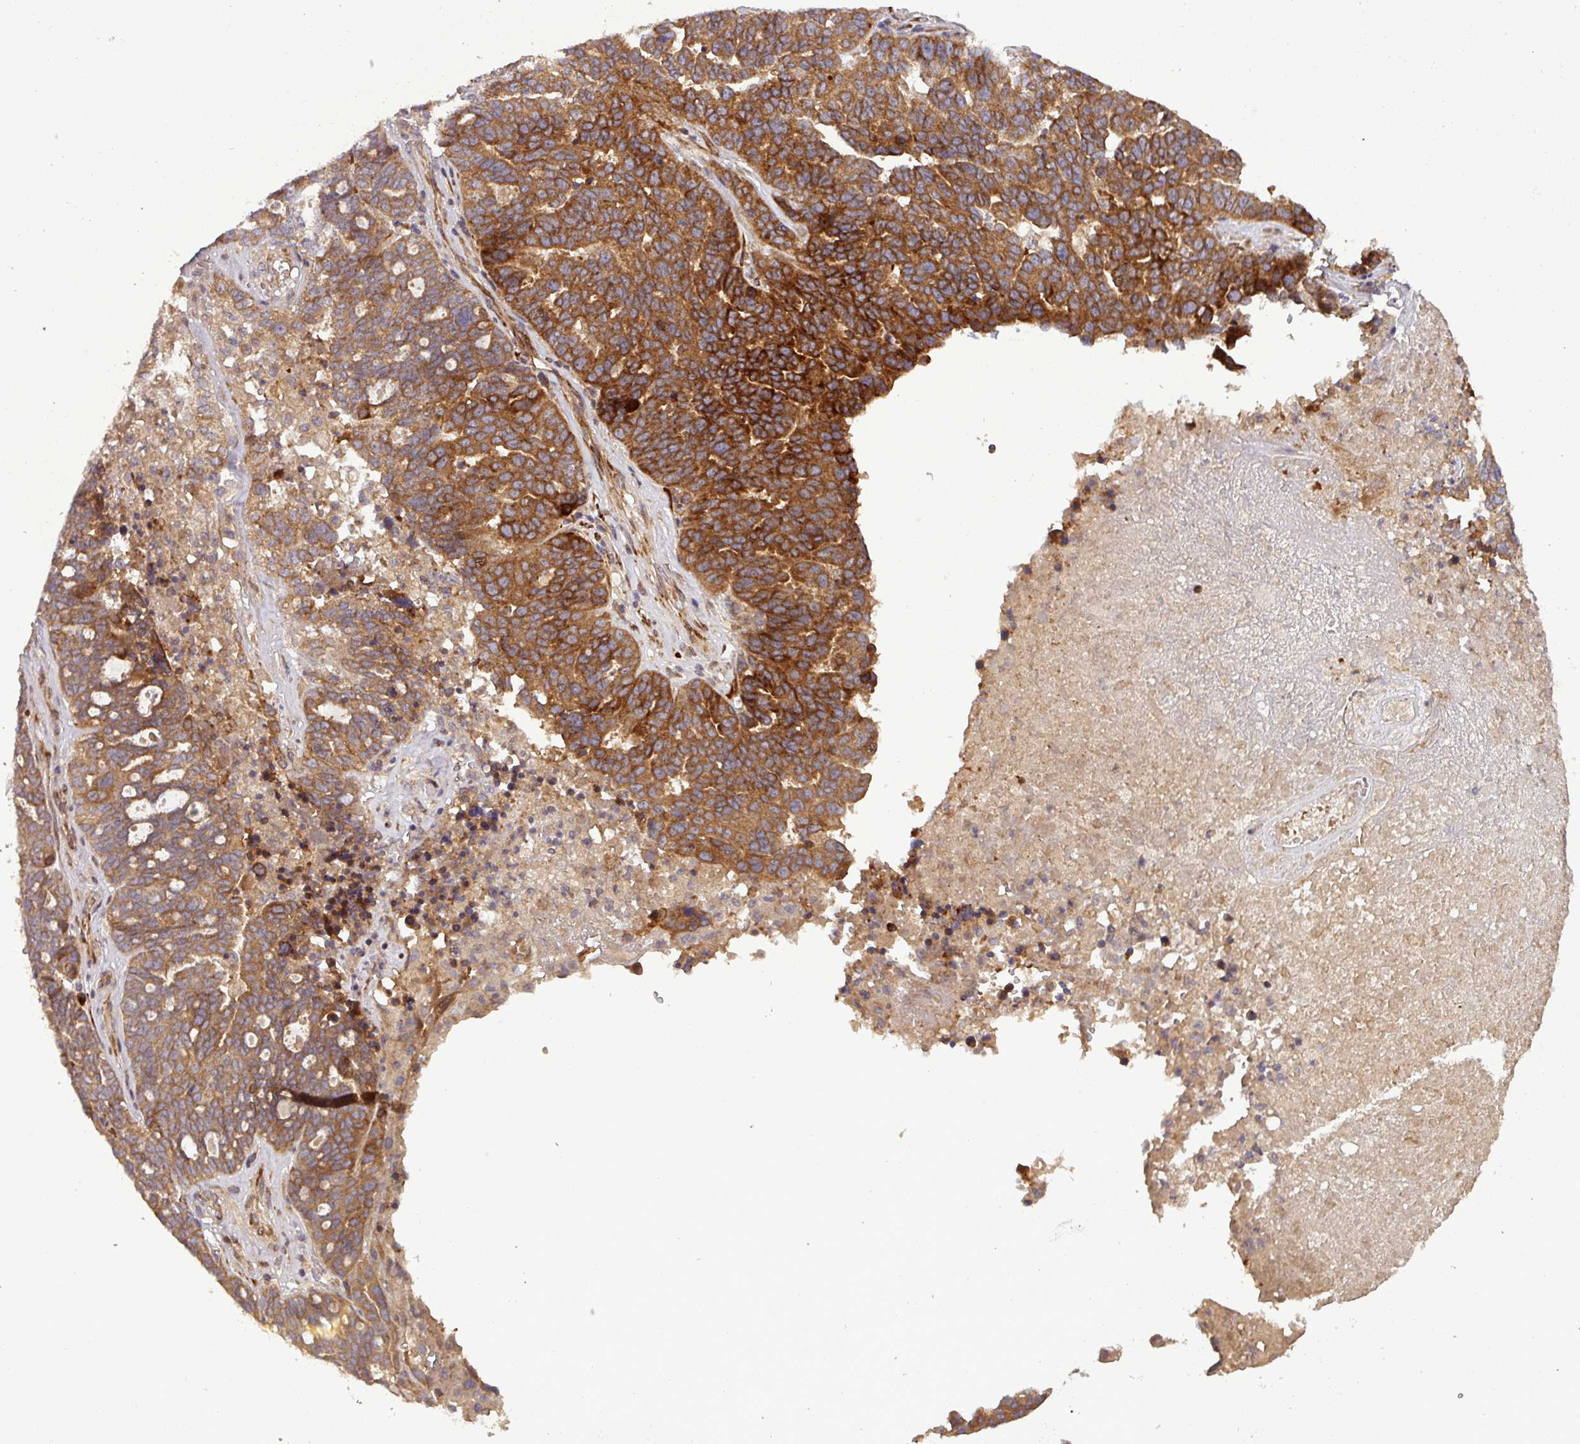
{"staining": {"intensity": "strong", "quantity": ">75%", "location": "cytoplasmic/membranous"}, "tissue": "ovarian cancer", "cell_type": "Tumor cells", "image_type": "cancer", "snomed": [{"axis": "morphology", "description": "Cystadenocarcinoma, serous, NOS"}, {"axis": "topography", "description": "Ovary"}], "caption": "Human ovarian cancer stained with a protein marker shows strong staining in tumor cells.", "gene": "ART1", "patient": {"sex": "female", "age": 59}}